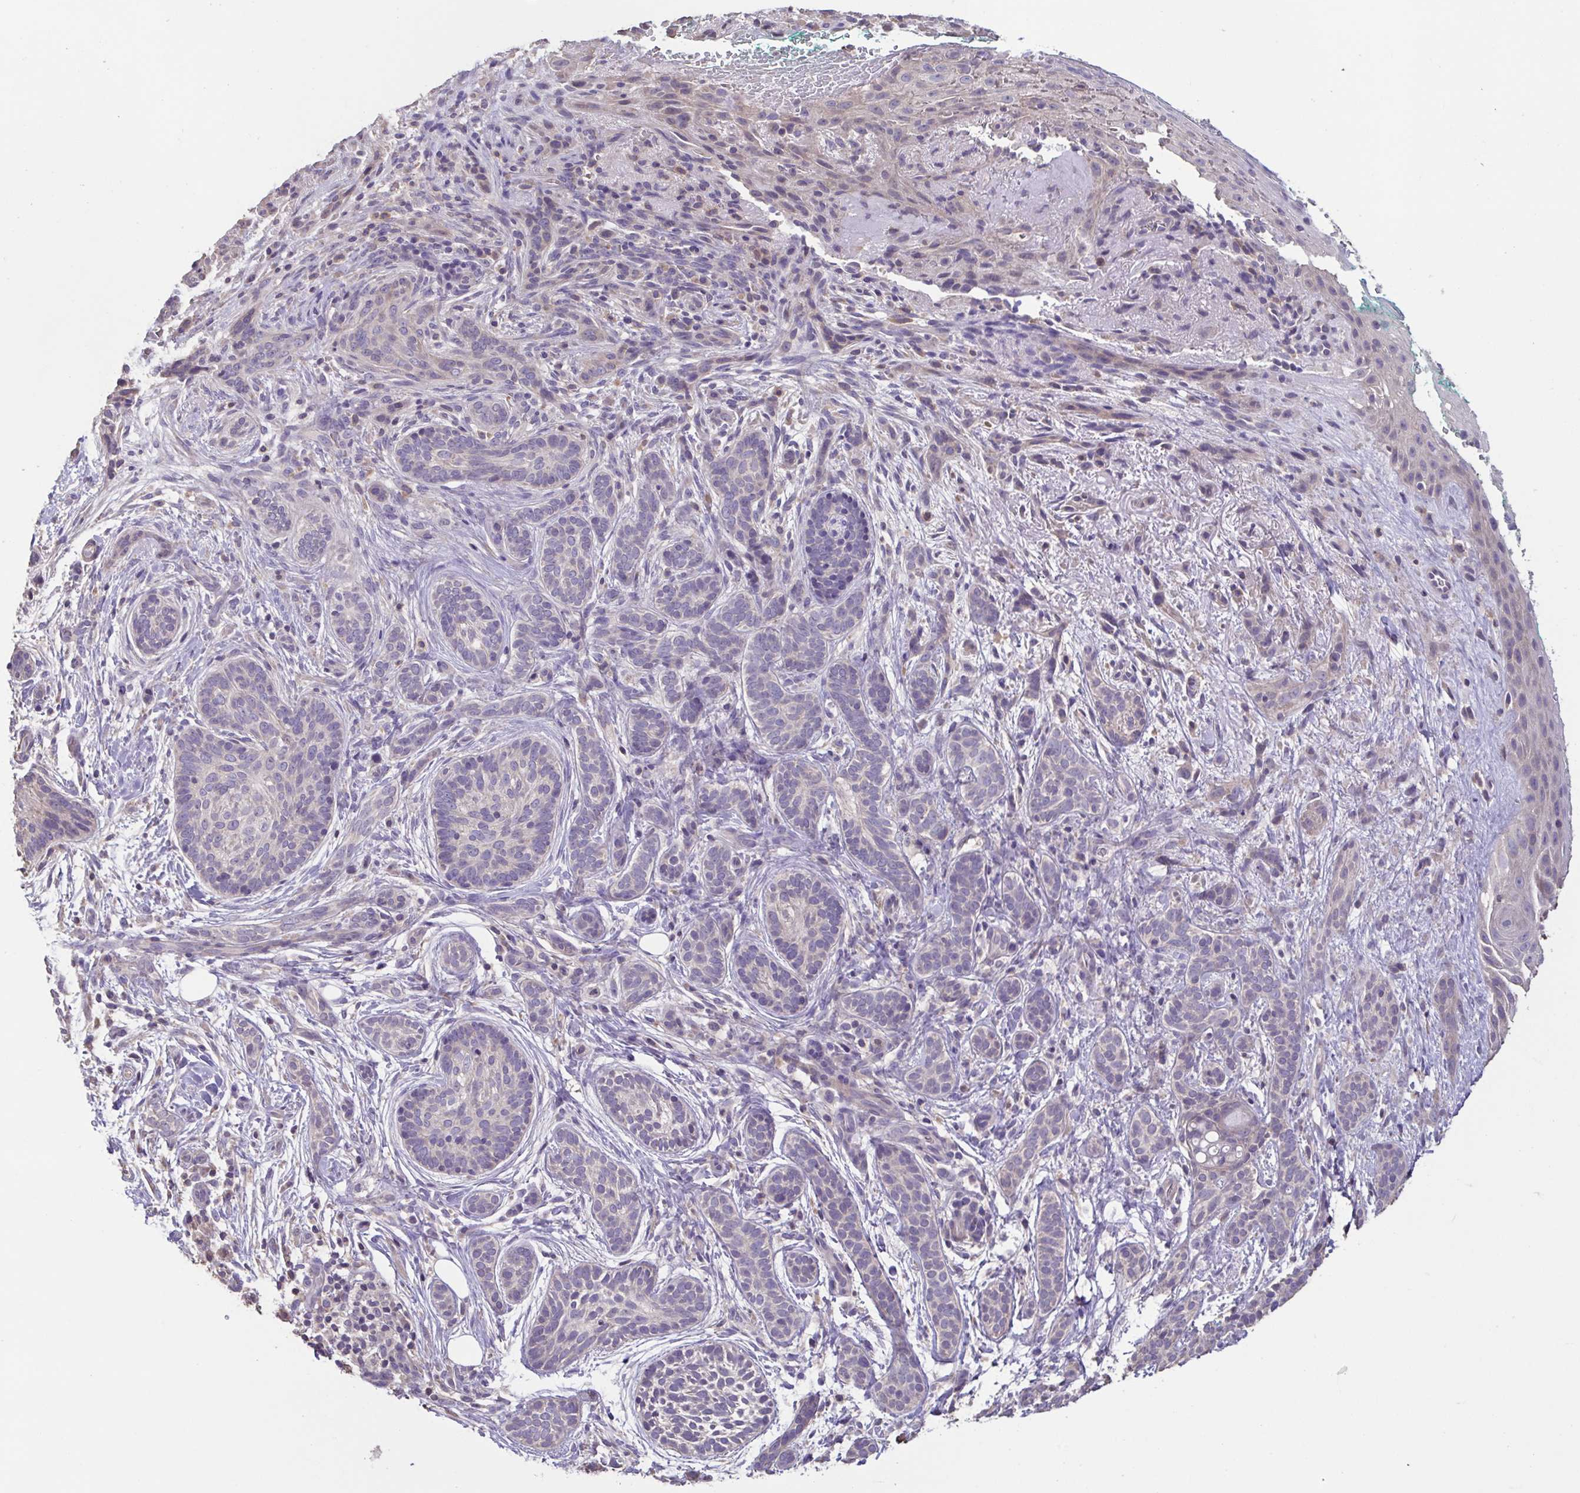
{"staining": {"intensity": "negative", "quantity": "none", "location": "none"}, "tissue": "skin cancer", "cell_type": "Tumor cells", "image_type": "cancer", "snomed": [{"axis": "morphology", "description": "Basal cell carcinoma"}, {"axis": "topography", "description": "Skin"}], "caption": "High power microscopy micrograph of an immunohistochemistry (IHC) photomicrograph of skin cancer (basal cell carcinoma), revealing no significant staining in tumor cells.", "gene": "ACTRT2", "patient": {"sex": "male", "age": 63}}